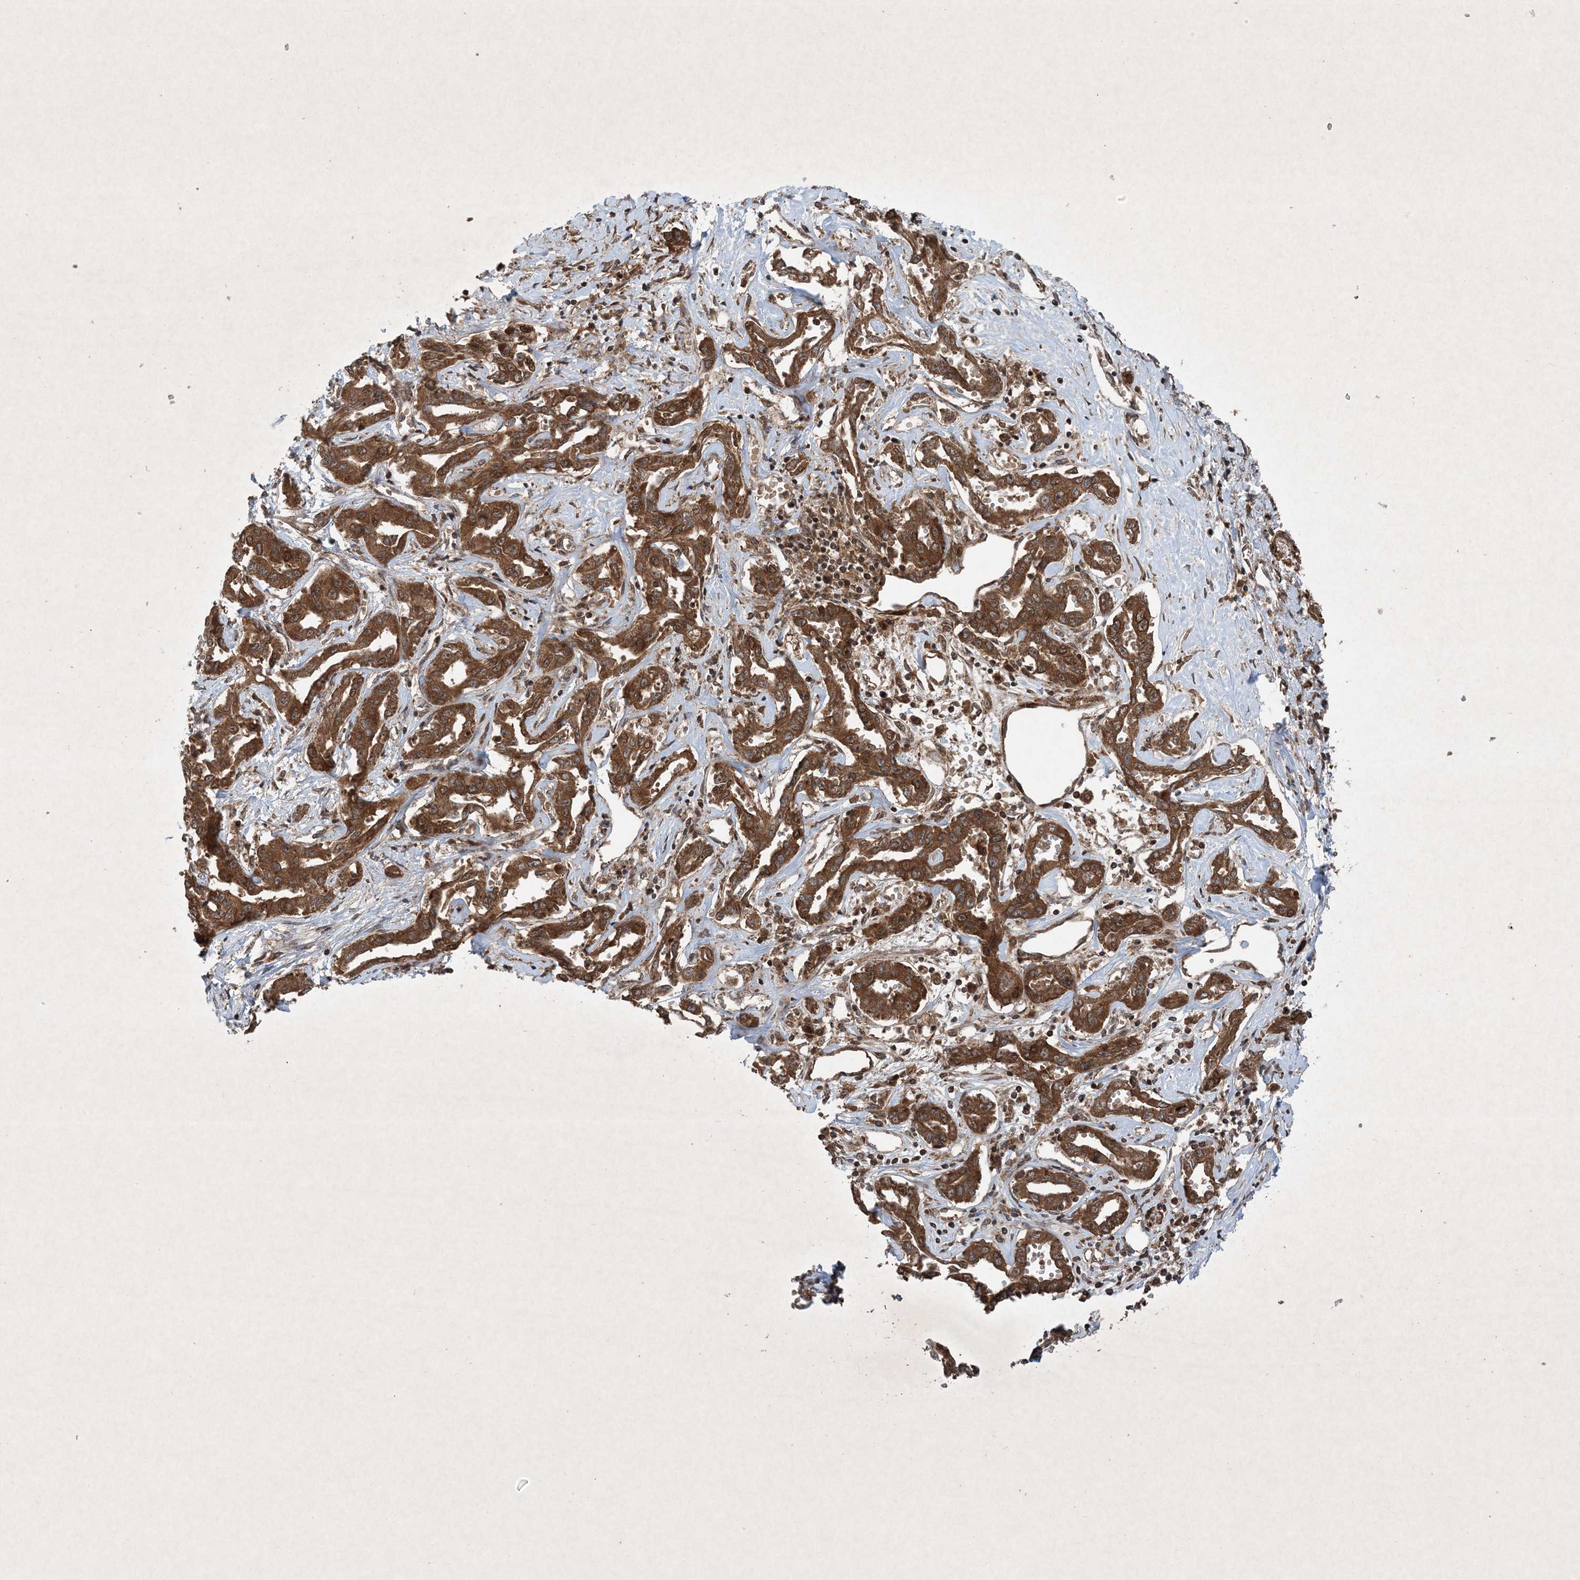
{"staining": {"intensity": "strong", "quantity": ">75%", "location": "cytoplasmic/membranous"}, "tissue": "liver cancer", "cell_type": "Tumor cells", "image_type": "cancer", "snomed": [{"axis": "morphology", "description": "Cholangiocarcinoma"}, {"axis": "topography", "description": "Liver"}], "caption": "A brown stain highlights strong cytoplasmic/membranous staining of a protein in liver cholangiocarcinoma tumor cells.", "gene": "GNG5", "patient": {"sex": "male", "age": 59}}